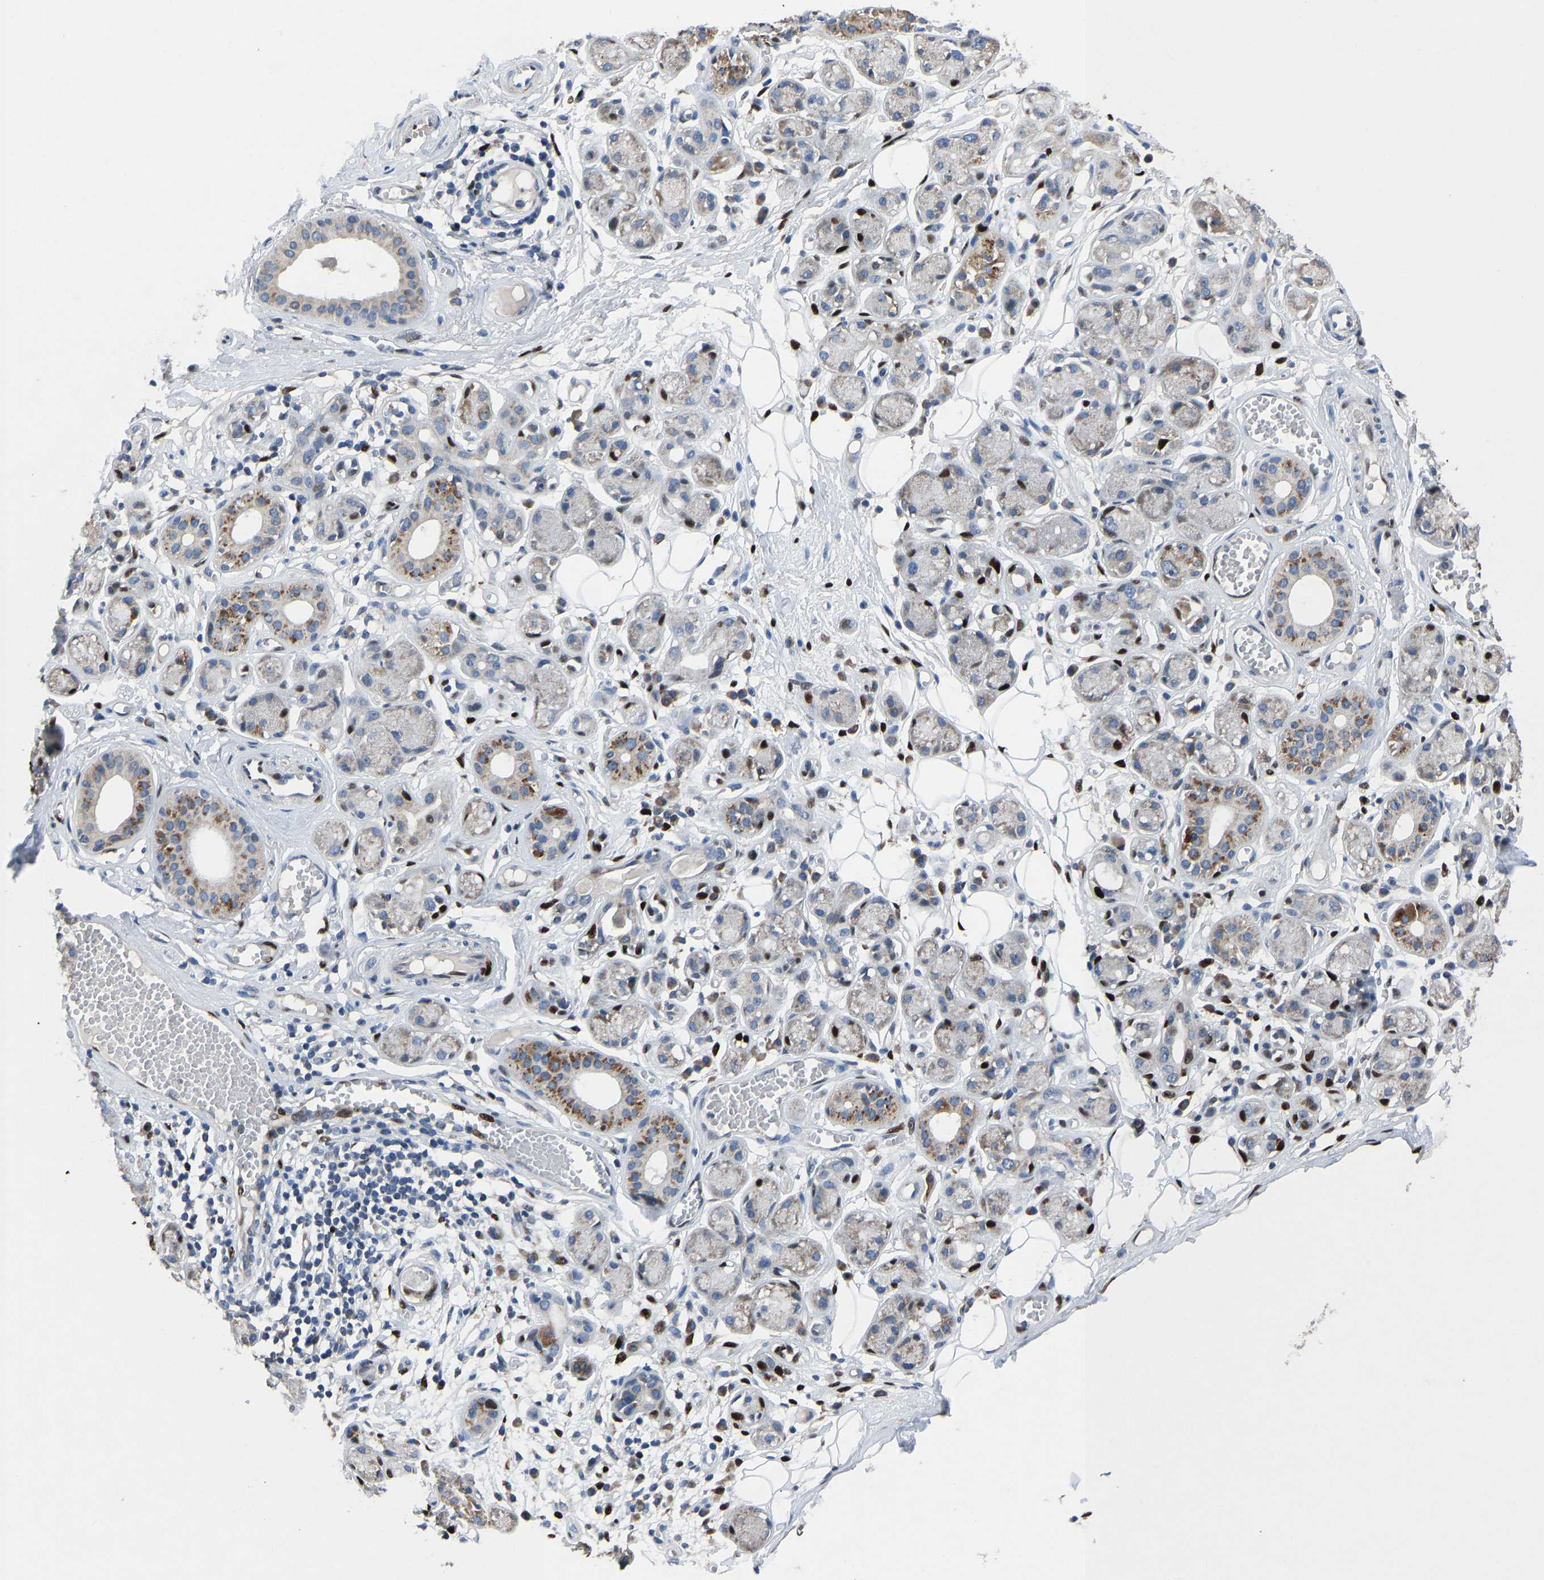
{"staining": {"intensity": "moderate", "quantity": ">75%", "location": "nuclear"}, "tissue": "adipose tissue", "cell_type": "Adipocytes", "image_type": "normal", "snomed": [{"axis": "morphology", "description": "Normal tissue, NOS"}, {"axis": "morphology", "description": "Inflammation, NOS"}, {"axis": "topography", "description": "Salivary gland"}, {"axis": "topography", "description": "Peripheral nerve tissue"}], "caption": "Immunohistochemistry (DAB) staining of unremarkable human adipose tissue exhibits moderate nuclear protein positivity in about >75% of adipocytes. The staining was performed using DAB (3,3'-diaminobenzidine) to visualize the protein expression in brown, while the nuclei were stained in blue with hematoxylin (Magnification: 20x).", "gene": "EGR1", "patient": {"sex": "female", "age": 75}}